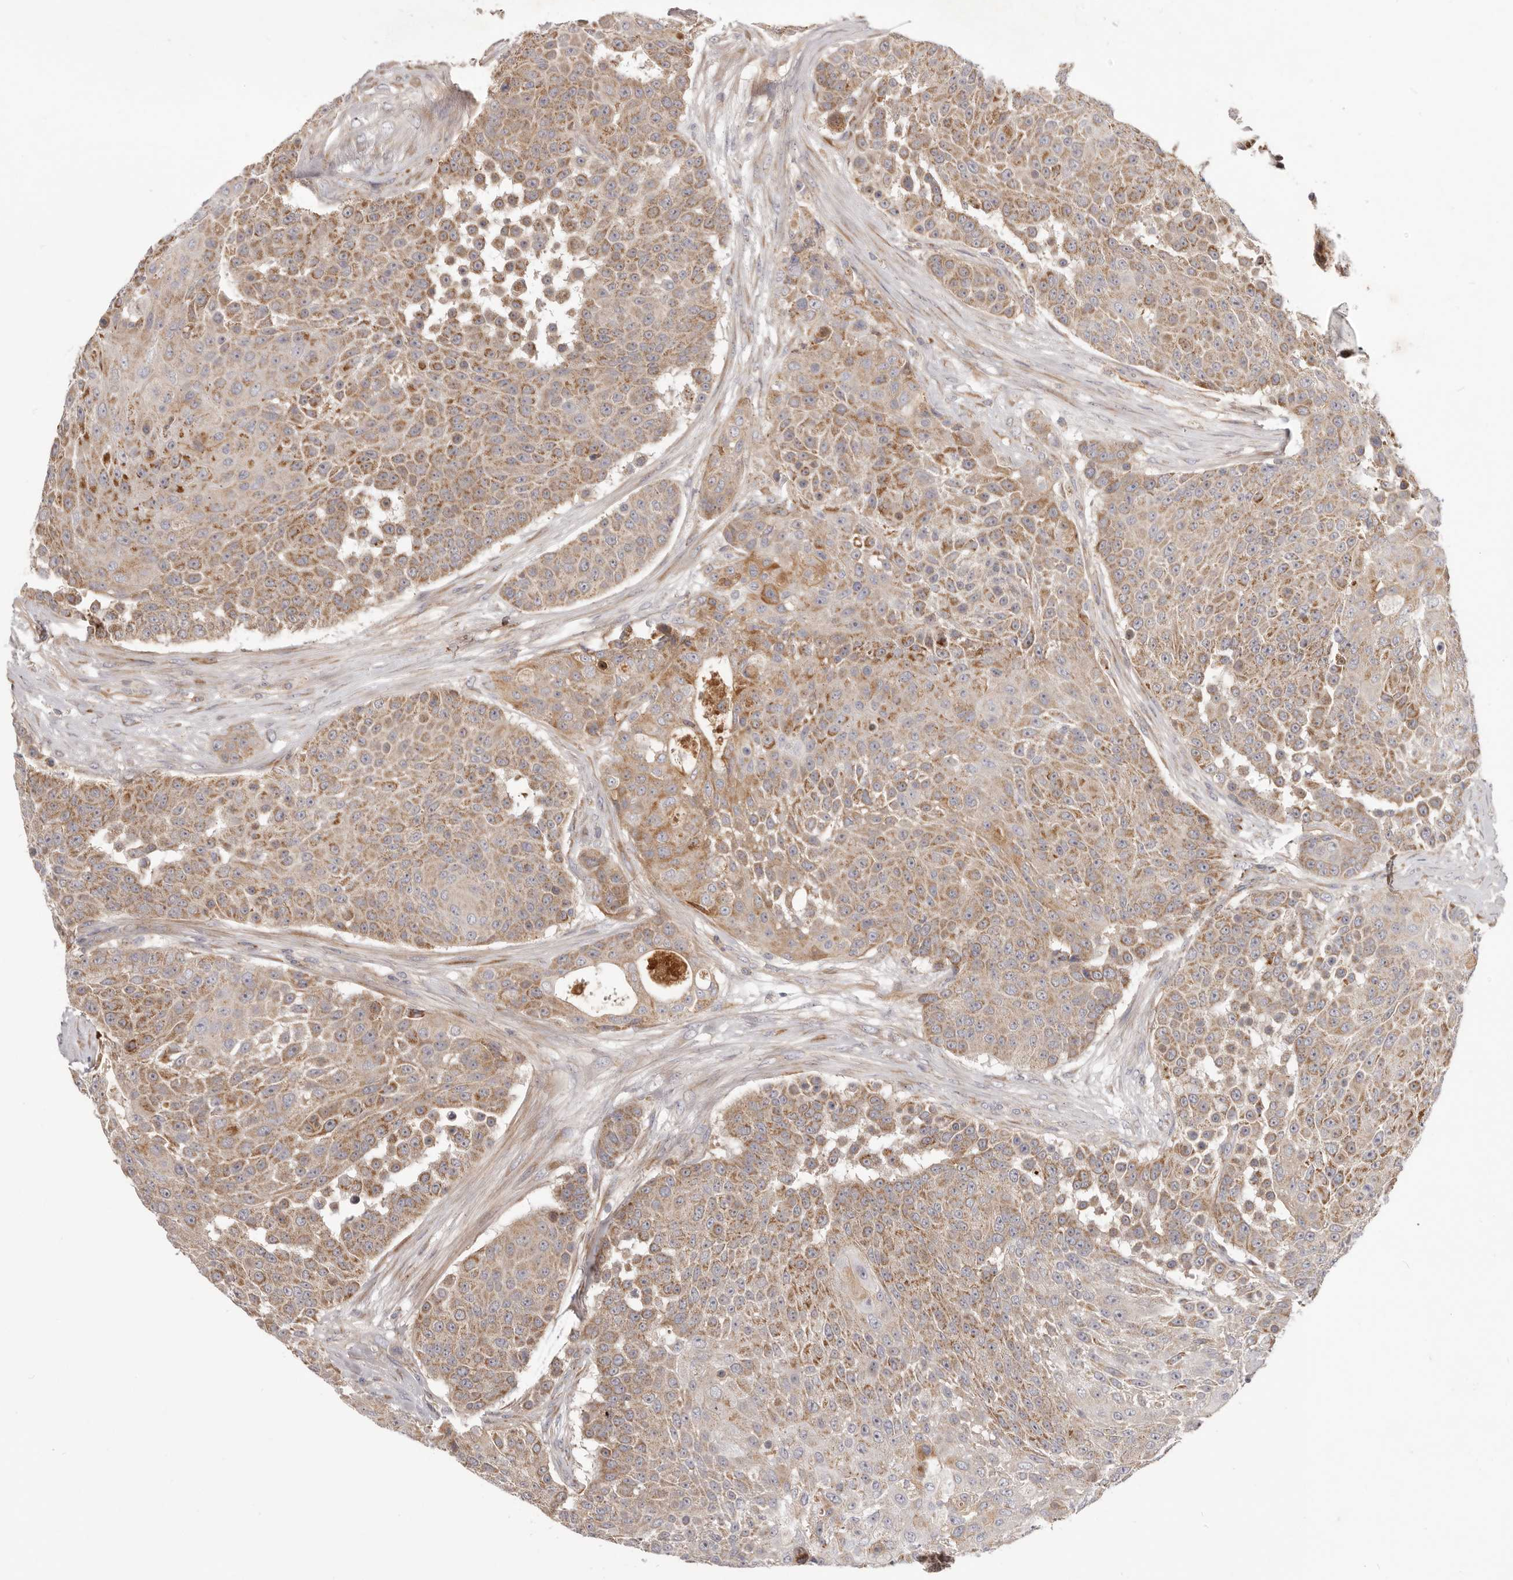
{"staining": {"intensity": "moderate", "quantity": ">75%", "location": "cytoplasmic/membranous"}, "tissue": "urothelial cancer", "cell_type": "Tumor cells", "image_type": "cancer", "snomed": [{"axis": "morphology", "description": "Urothelial carcinoma, High grade"}, {"axis": "topography", "description": "Urinary bladder"}], "caption": "Approximately >75% of tumor cells in human urothelial cancer exhibit moderate cytoplasmic/membranous protein positivity as visualized by brown immunohistochemical staining.", "gene": "MRPS10", "patient": {"sex": "female", "age": 63}}